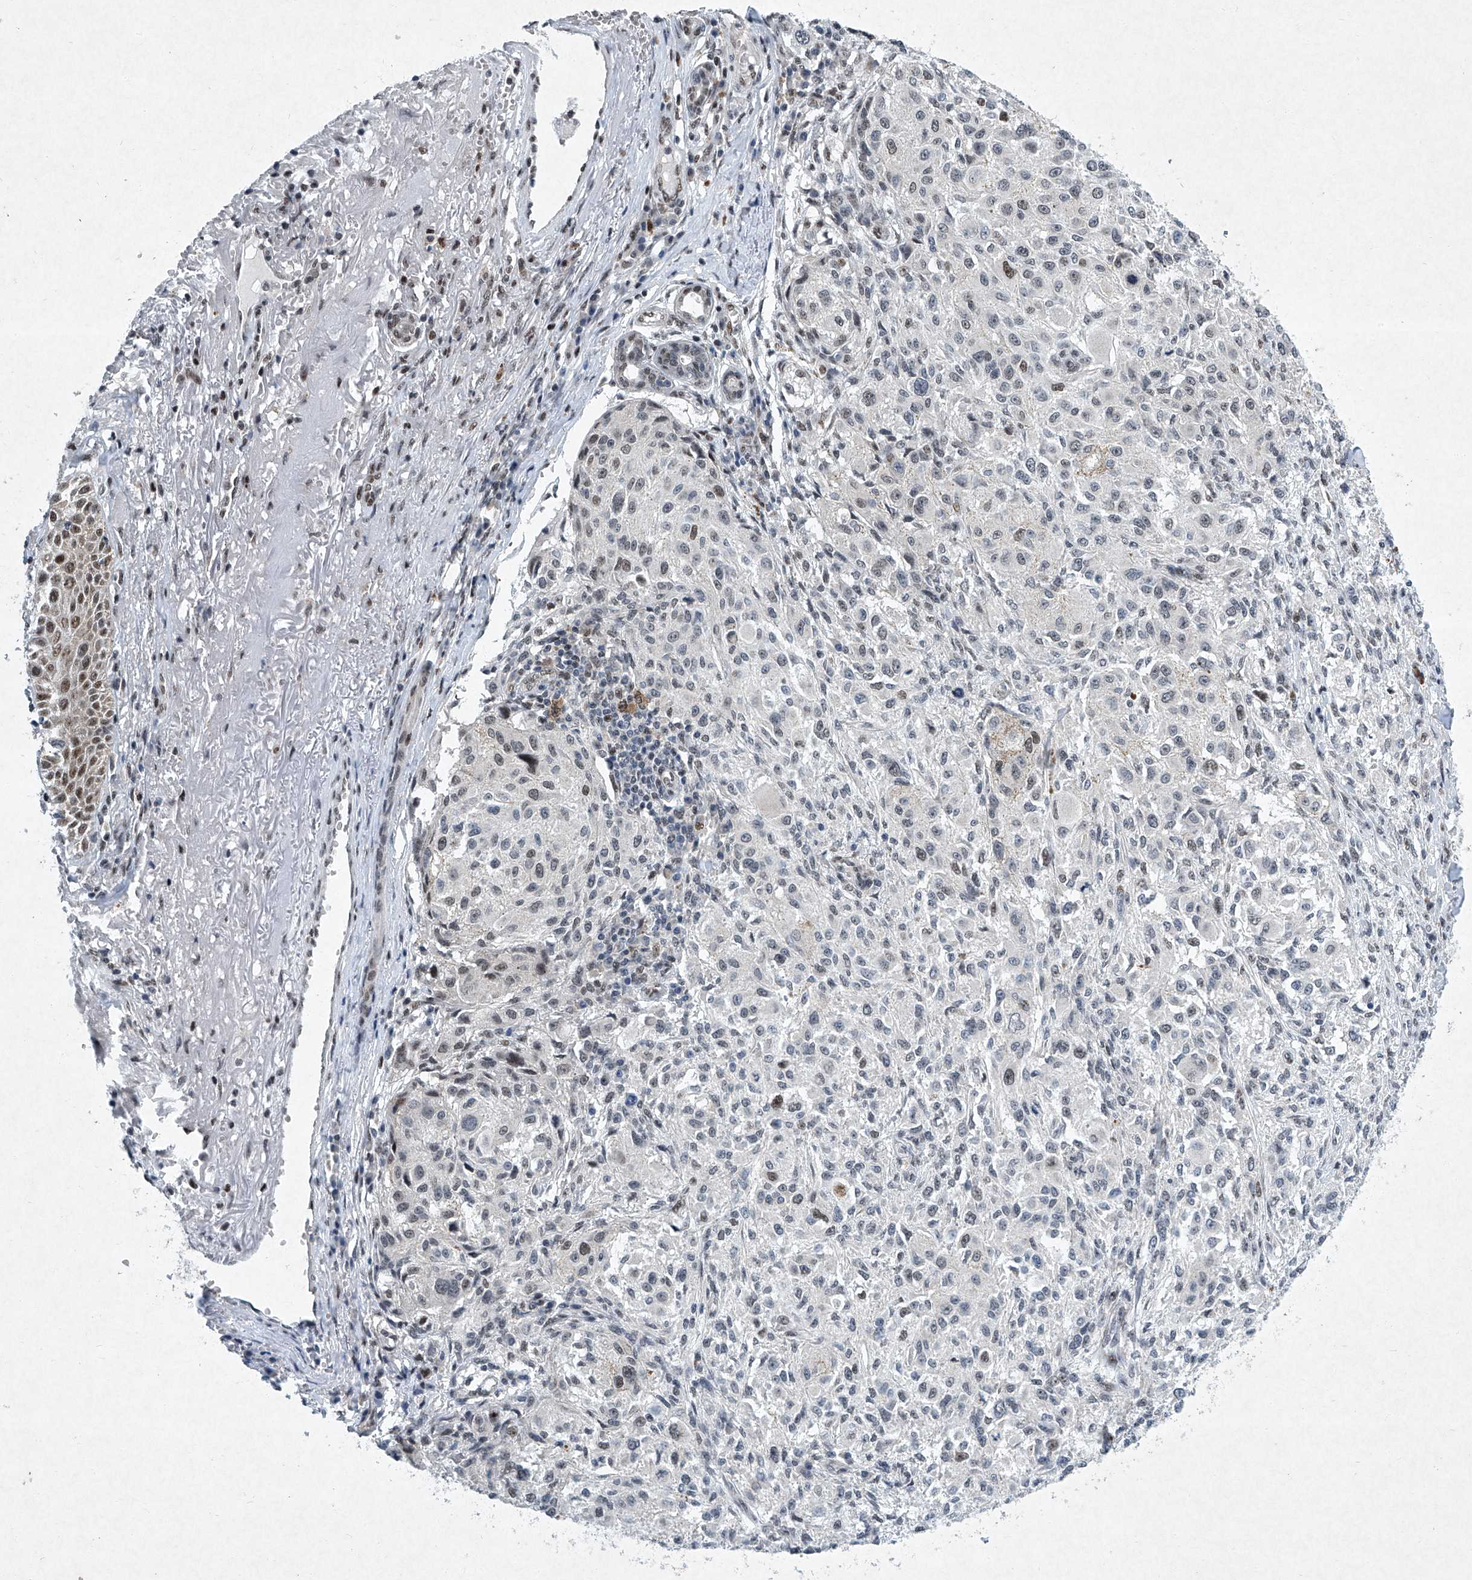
{"staining": {"intensity": "weak", "quantity": "<25%", "location": "nuclear"}, "tissue": "melanoma", "cell_type": "Tumor cells", "image_type": "cancer", "snomed": [{"axis": "morphology", "description": "Necrosis, NOS"}, {"axis": "morphology", "description": "Malignant melanoma, NOS"}, {"axis": "topography", "description": "Skin"}], "caption": "Immunohistochemistry (IHC) of human malignant melanoma demonstrates no staining in tumor cells. The staining was performed using DAB (3,3'-diaminobenzidine) to visualize the protein expression in brown, while the nuclei were stained in blue with hematoxylin (Magnification: 20x).", "gene": "TFDP1", "patient": {"sex": "female", "age": 87}}